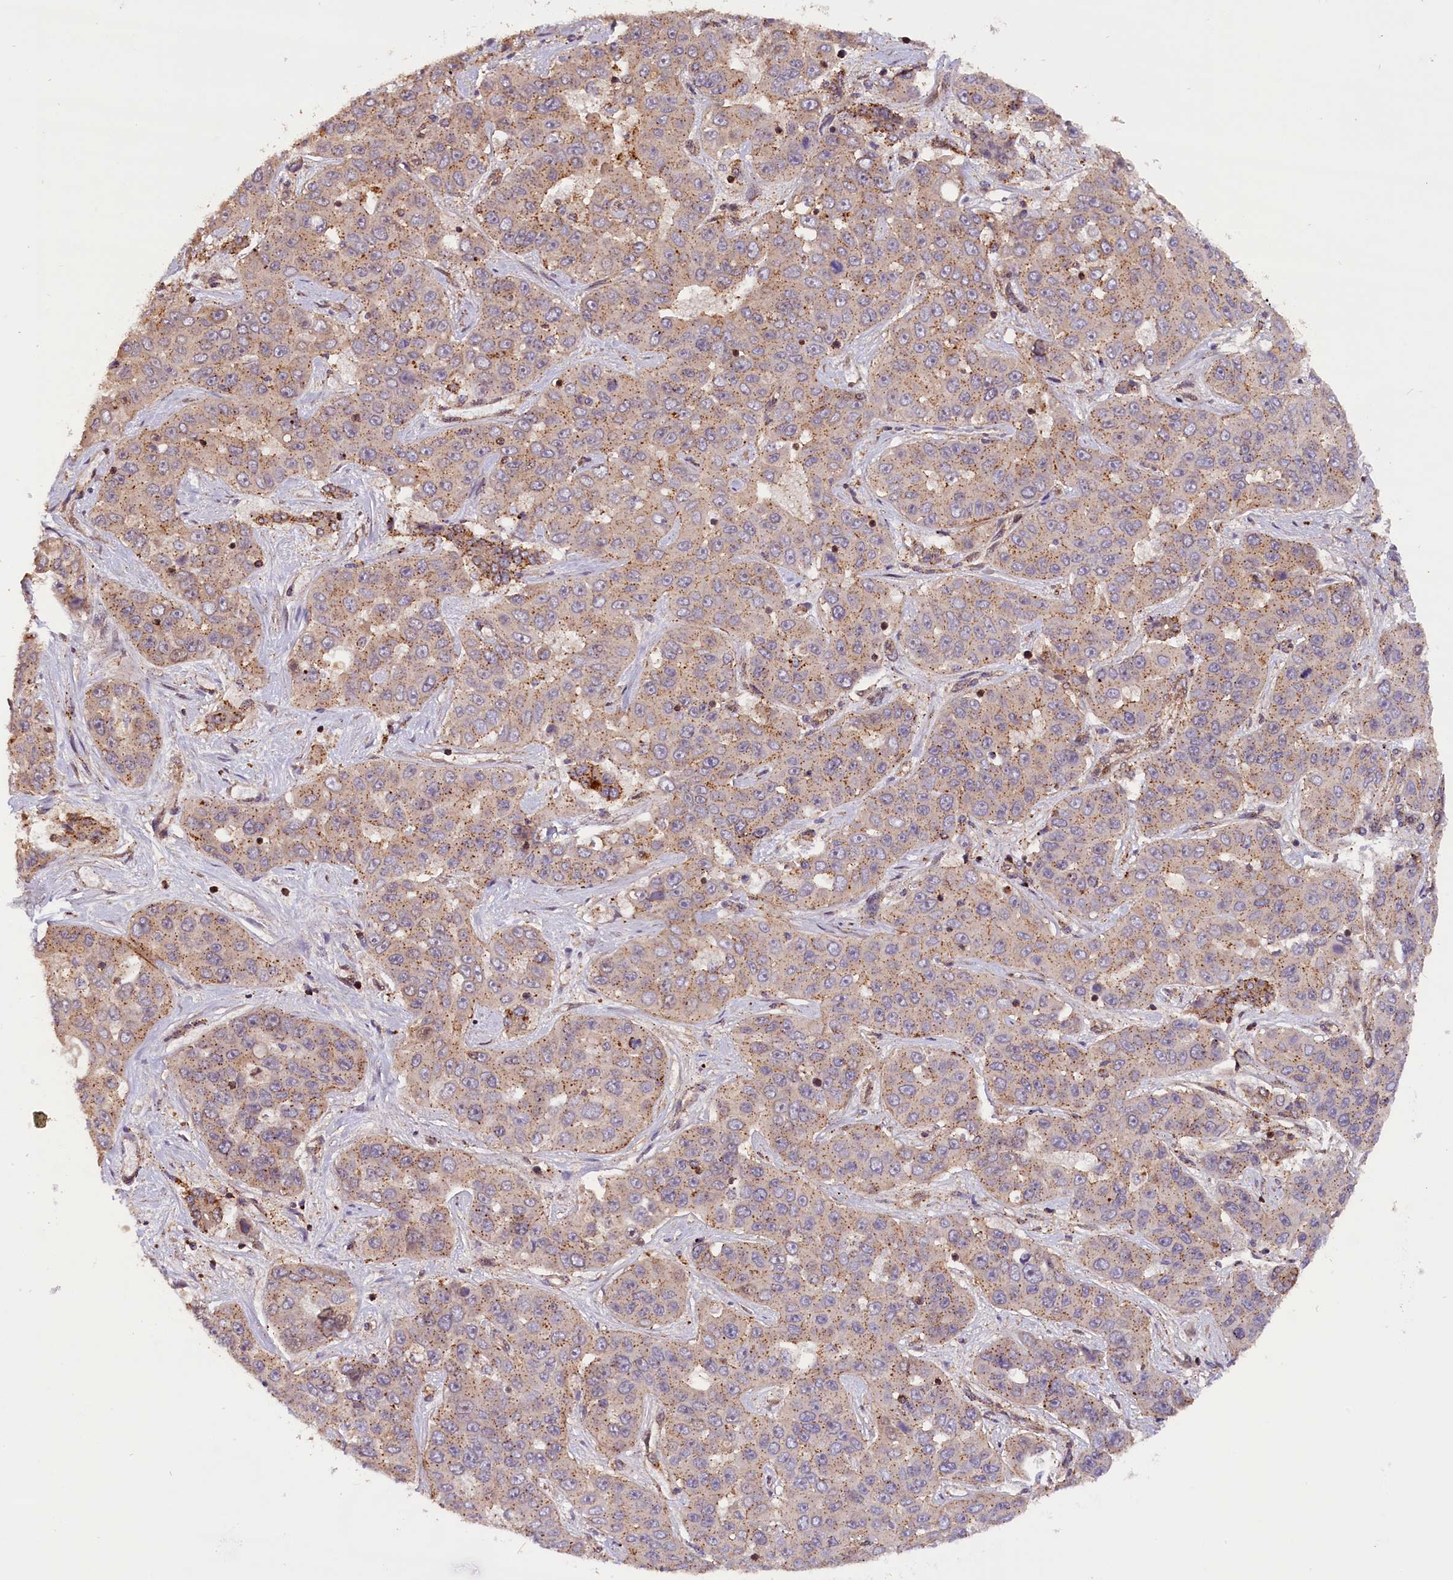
{"staining": {"intensity": "weak", "quantity": ">75%", "location": "cytoplasmic/membranous"}, "tissue": "liver cancer", "cell_type": "Tumor cells", "image_type": "cancer", "snomed": [{"axis": "morphology", "description": "Cholangiocarcinoma"}, {"axis": "topography", "description": "Liver"}], "caption": "The image exhibits immunohistochemical staining of liver cholangiocarcinoma. There is weak cytoplasmic/membranous positivity is present in approximately >75% of tumor cells.", "gene": "IST1", "patient": {"sex": "female", "age": 52}}